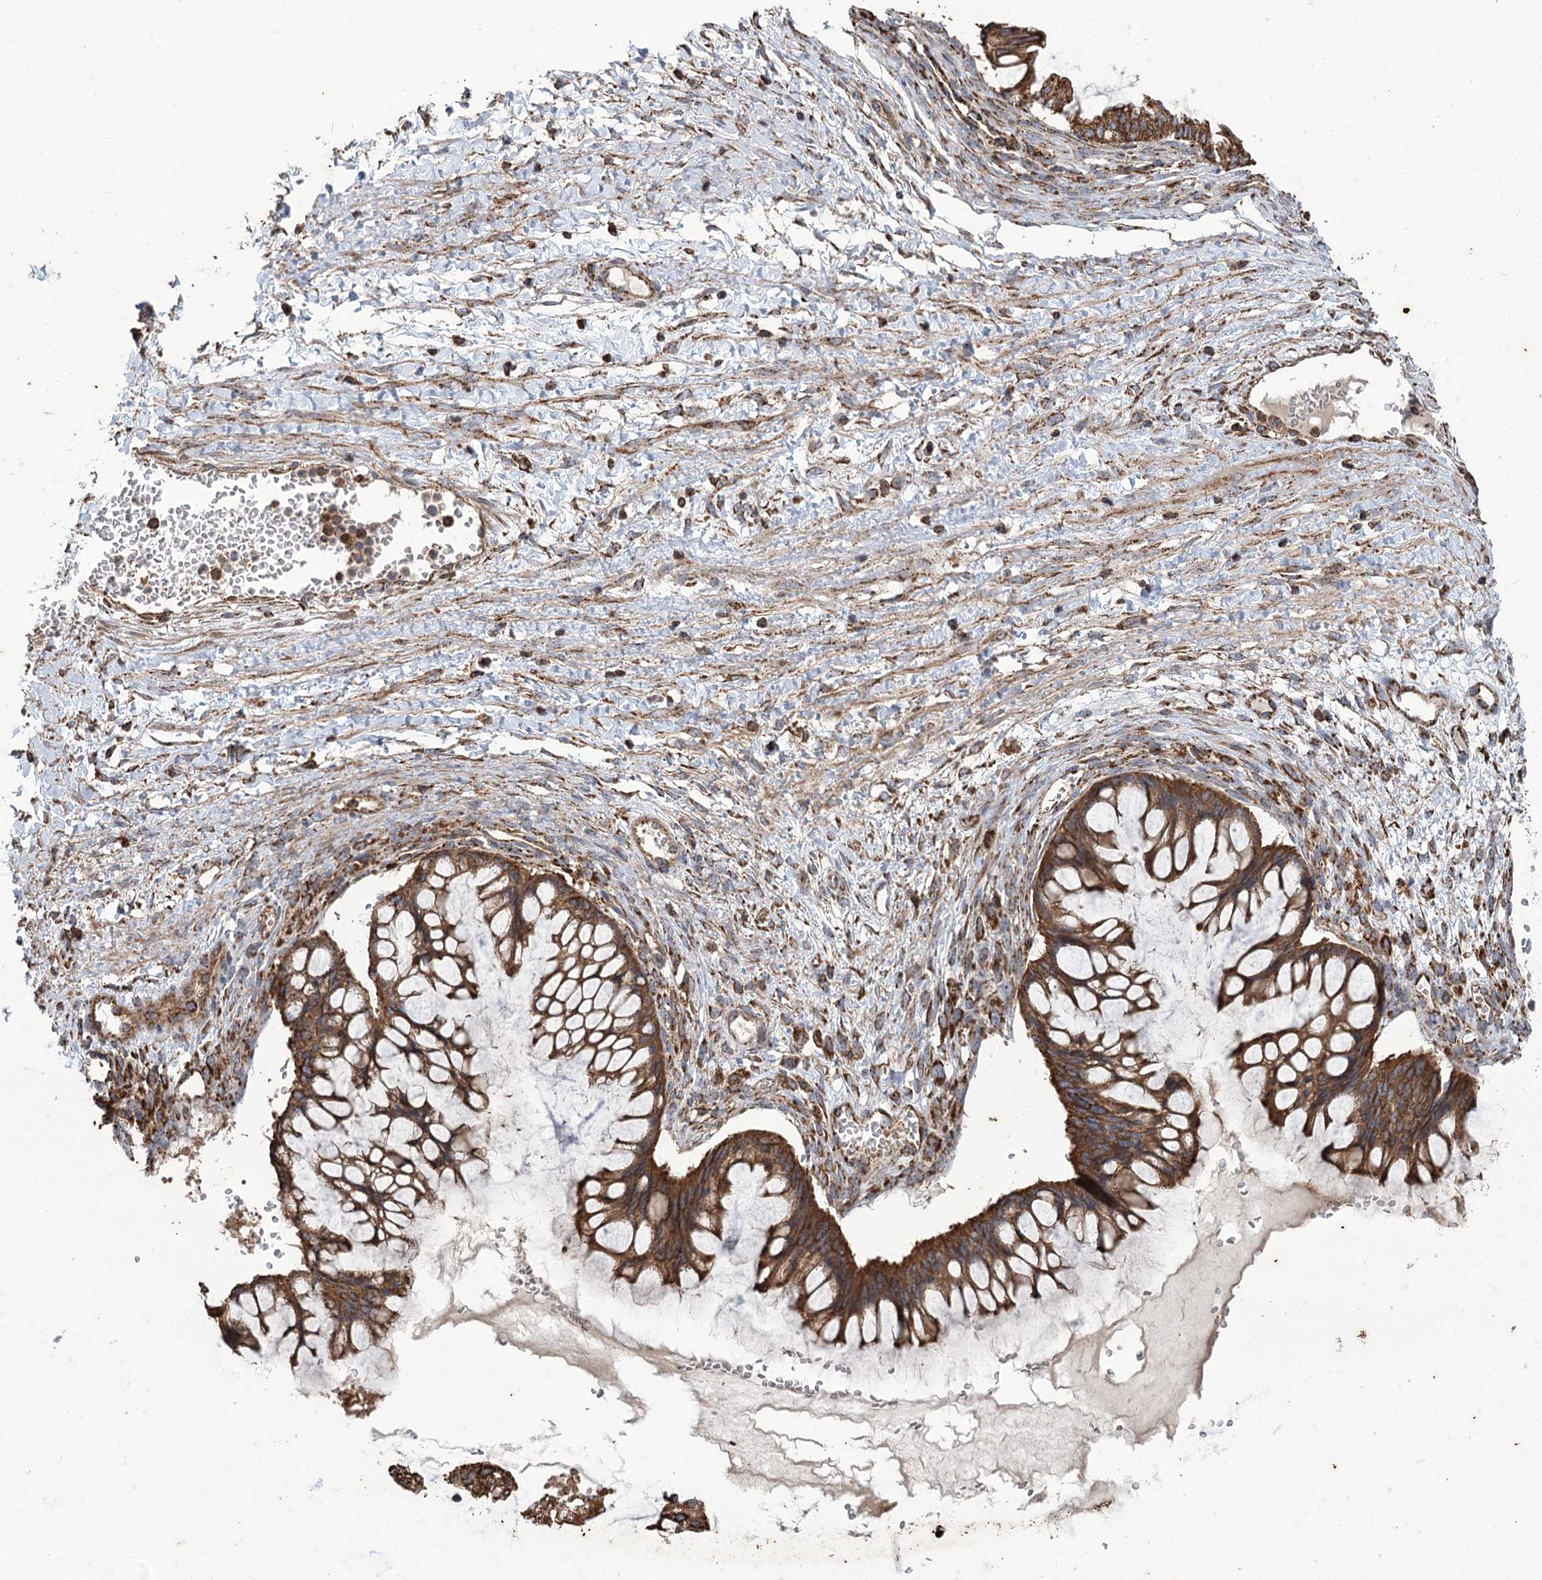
{"staining": {"intensity": "strong", "quantity": ">75%", "location": "cytoplasmic/membranous"}, "tissue": "ovarian cancer", "cell_type": "Tumor cells", "image_type": "cancer", "snomed": [{"axis": "morphology", "description": "Cystadenocarcinoma, mucinous, NOS"}, {"axis": "topography", "description": "Ovary"}], "caption": "DAB (3,3'-diaminobenzidine) immunohistochemical staining of ovarian cancer demonstrates strong cytoplasmic/membranous protein staining in approximately >75% of tumor cells.", "gene": "CARD19", "patient": {"sex": "female", "age": 73}}